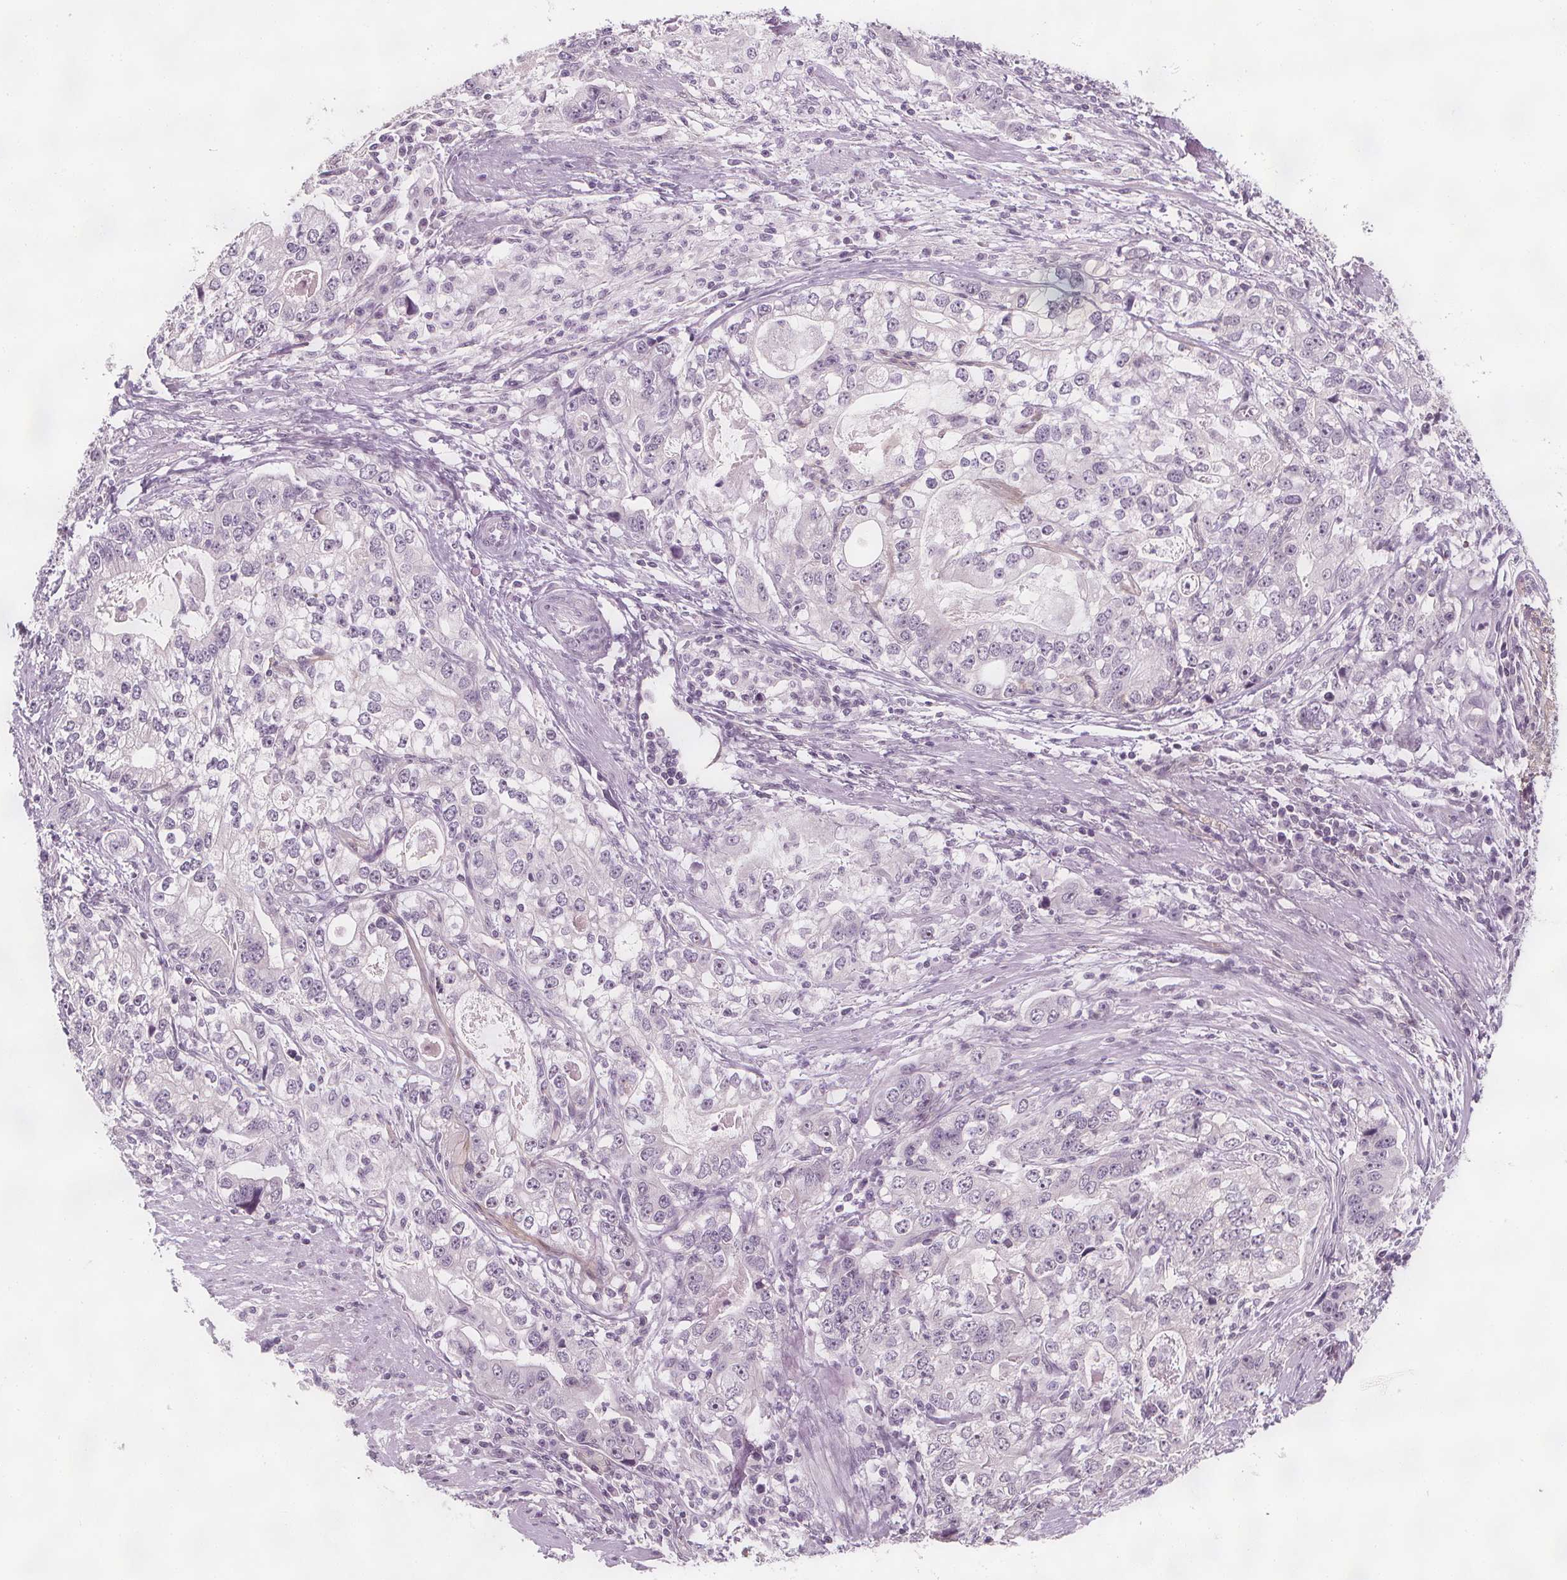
{"staining": {"intensity": "negative", "quantity": "none", "location": "none"}, "tissue": "stomach cancer", "cell_type": "Tumor cells", "image_type": "cancer", "snomed": [{"axis": "morphology", "description": "Adenocarcinoma, NOS"}, {"axis": "topography", "description": "Stomach, lower"}], "caption": "Stomach adenocarcinoma stained for a protein using IHC displays no positivity tumor cells.", "gene": "C1orf167", "patient": {"sex": "female", "age": 72}}